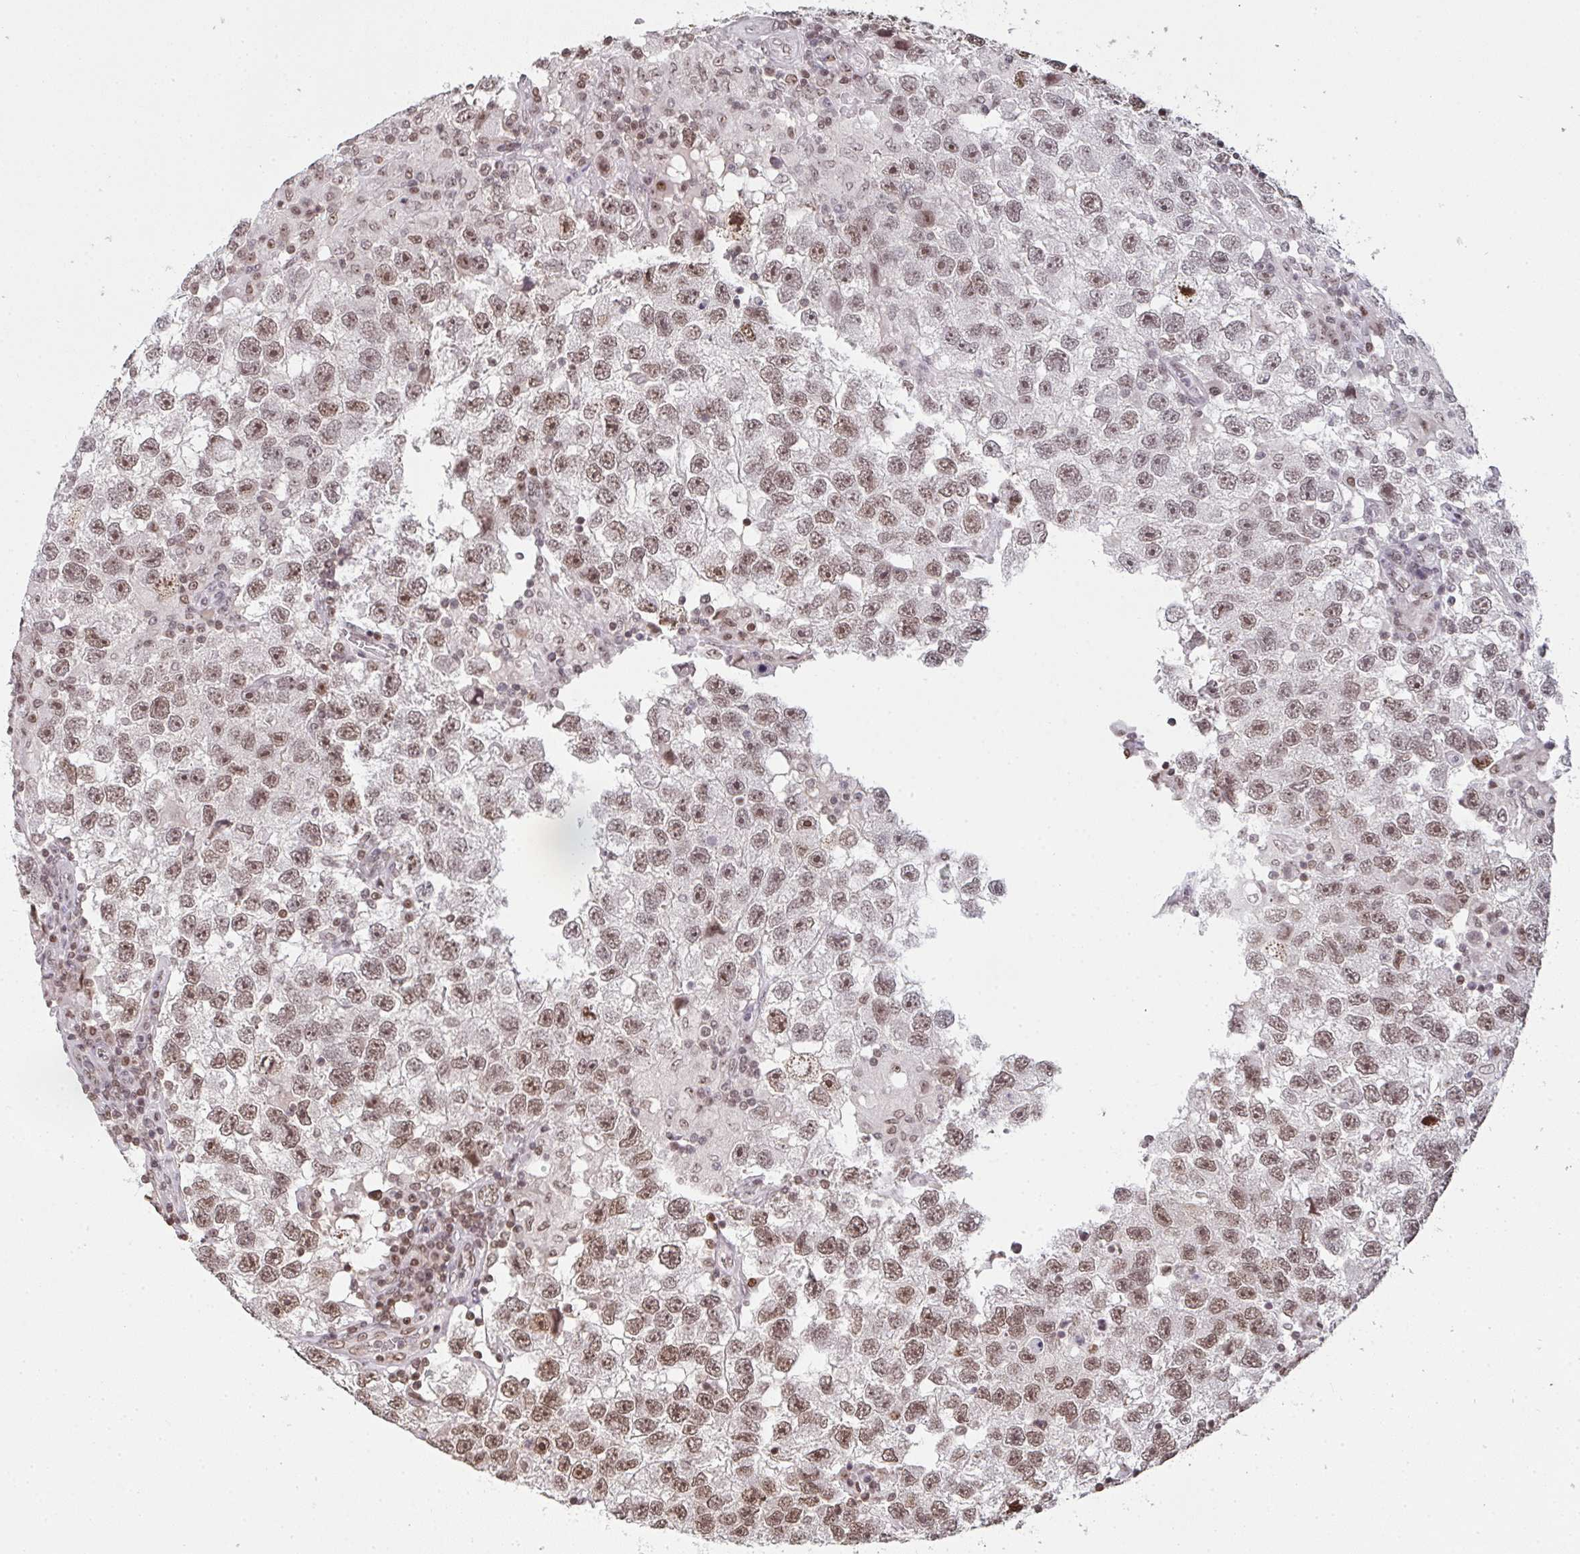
{"staining": {"intensity": "moderate", "quantity": ">75%", "location": "nuclear"}, "tissue": "testis cancer", "cell_type": "Tumor cells", "image_type": "cancer", "snomed": [{"axis": "morphology", "description": "Seminoma, NOS"}, {"axis": "topography", "description": "Testis"}], "caption": "This micrograph demonstrates testis cancer (seminoma) stained with immunohistochemistry to label a protein in brown. The nuclear of tumor cells show moderate positivity for the protein. Nuclei are counter-stained blue.", "gene": "DKC1", "patient": {"sex": "male", "age": 26}}